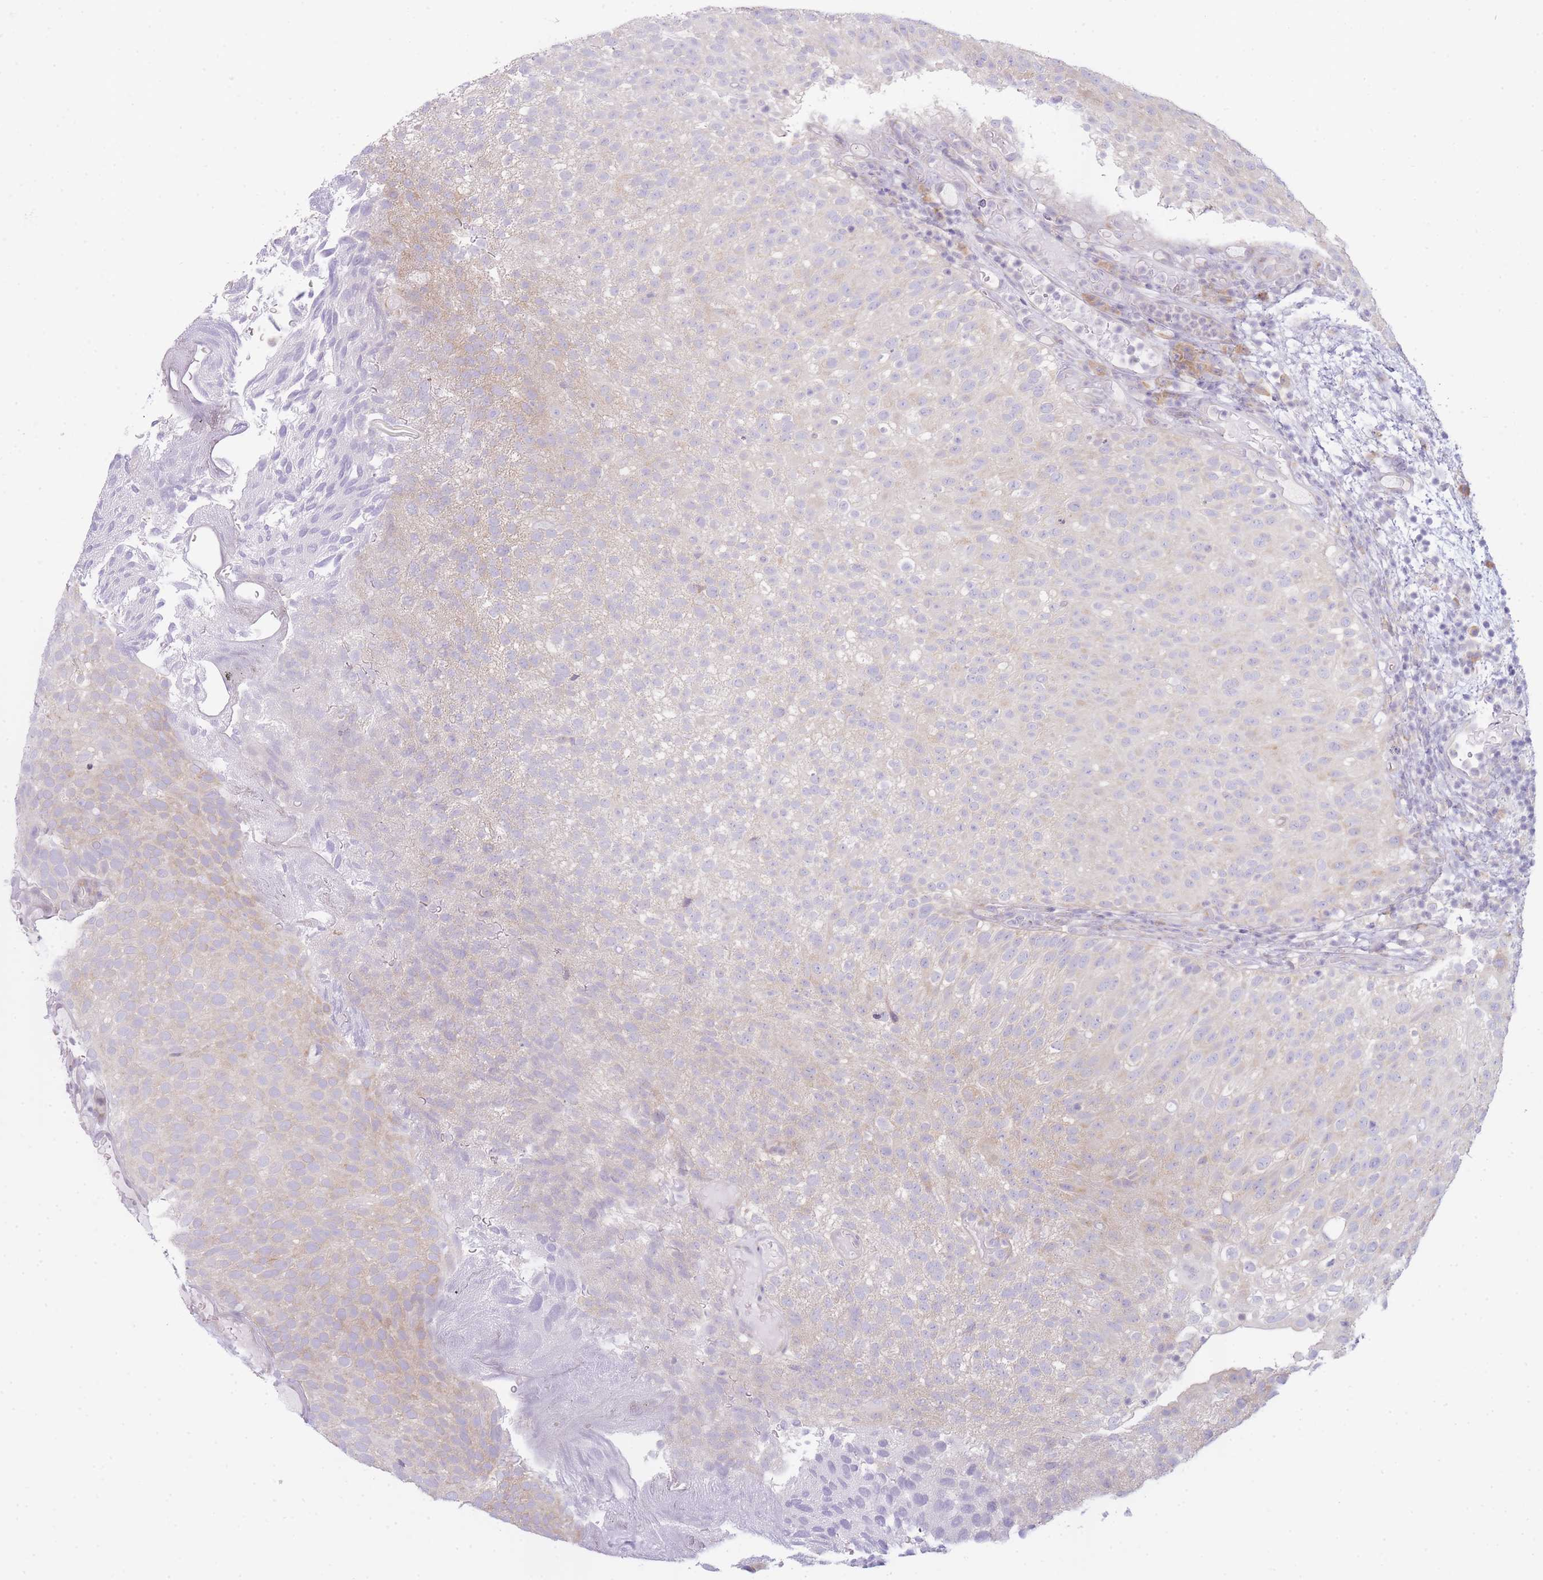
{"staining": {"intensity": "weak", "quantity": "<25%", "location": "cytoplasmic/membranous"}, "tissue": "urothelial cancer", "cell_type": "Tumor cells", "image_type": "cancer", "snomed": [{"axis": "morphology", "description": "Urothelial carcinoma, Low grade"}, {"axis": "topography", "description": "Urinary bladder"}], "caption": "Immunohistochemistry (IHC) micrograph of neoplastic tissue: low-grade urothelial carcinoma stained with DAB (3,3'-diaminobenzidine) displays no significant protein positivity in tumor cells. The staining is performed using DAB brown chromogen with nuclei counter-stained in using hematoxylin.", "gene": "OR5L2", "patient": {"sex": "male", "age": 78}}